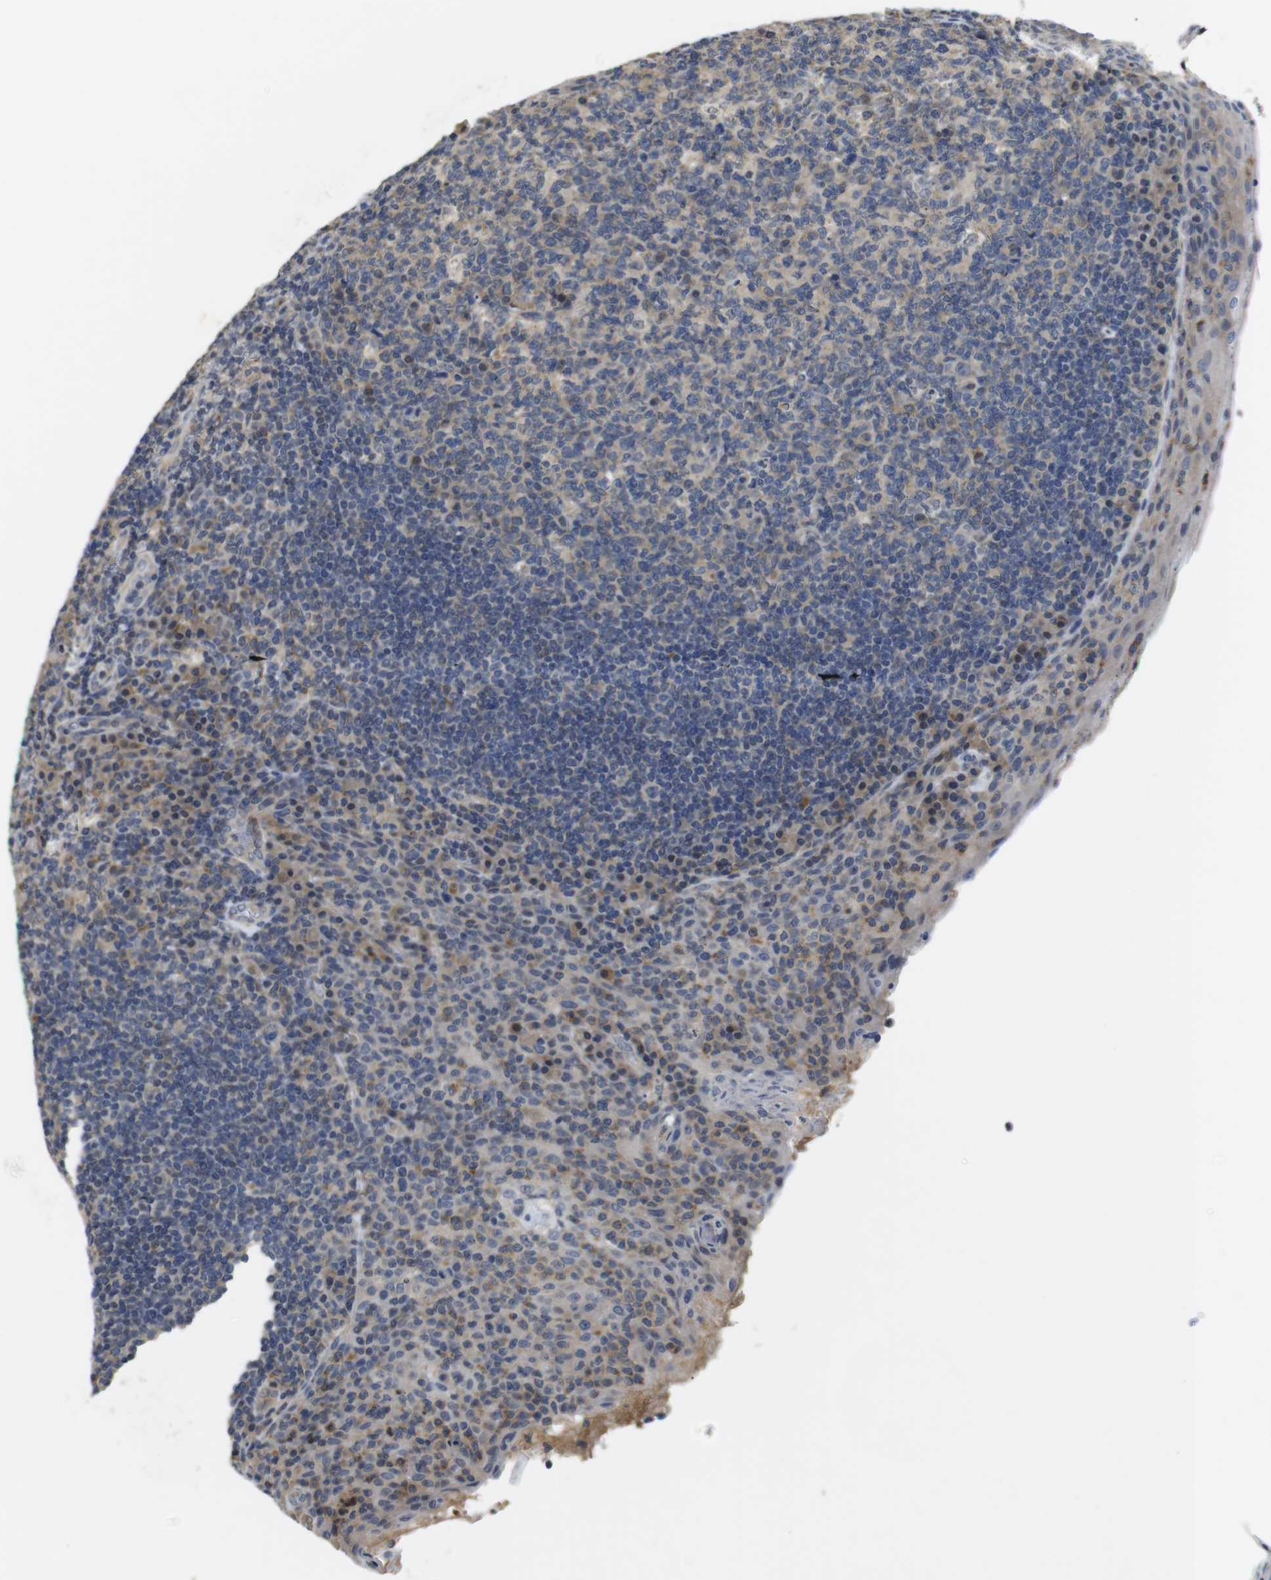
{"staining": {"intensity": "moderate", "quantity": "25%-75%", "location": "cytoplasmic/membranous"}, "tissue": "tonsil", "cell_type": "Germinal center cells", "image_type": "normal", "snomed": [{"axis": "morphology", "description": "Normal tissue, NOS"}, {"axis": "topography", "description": "Tonsil"}], "caption": "An immunohistochemistry photomicrograph of benign tissue is shown. Protein staining in brown shows moderate cytoplasmic/membranous positivity in tonsil within germinal center cells.", "gene": "FNTA", "patient": {"sex": "male", "age": 17}}